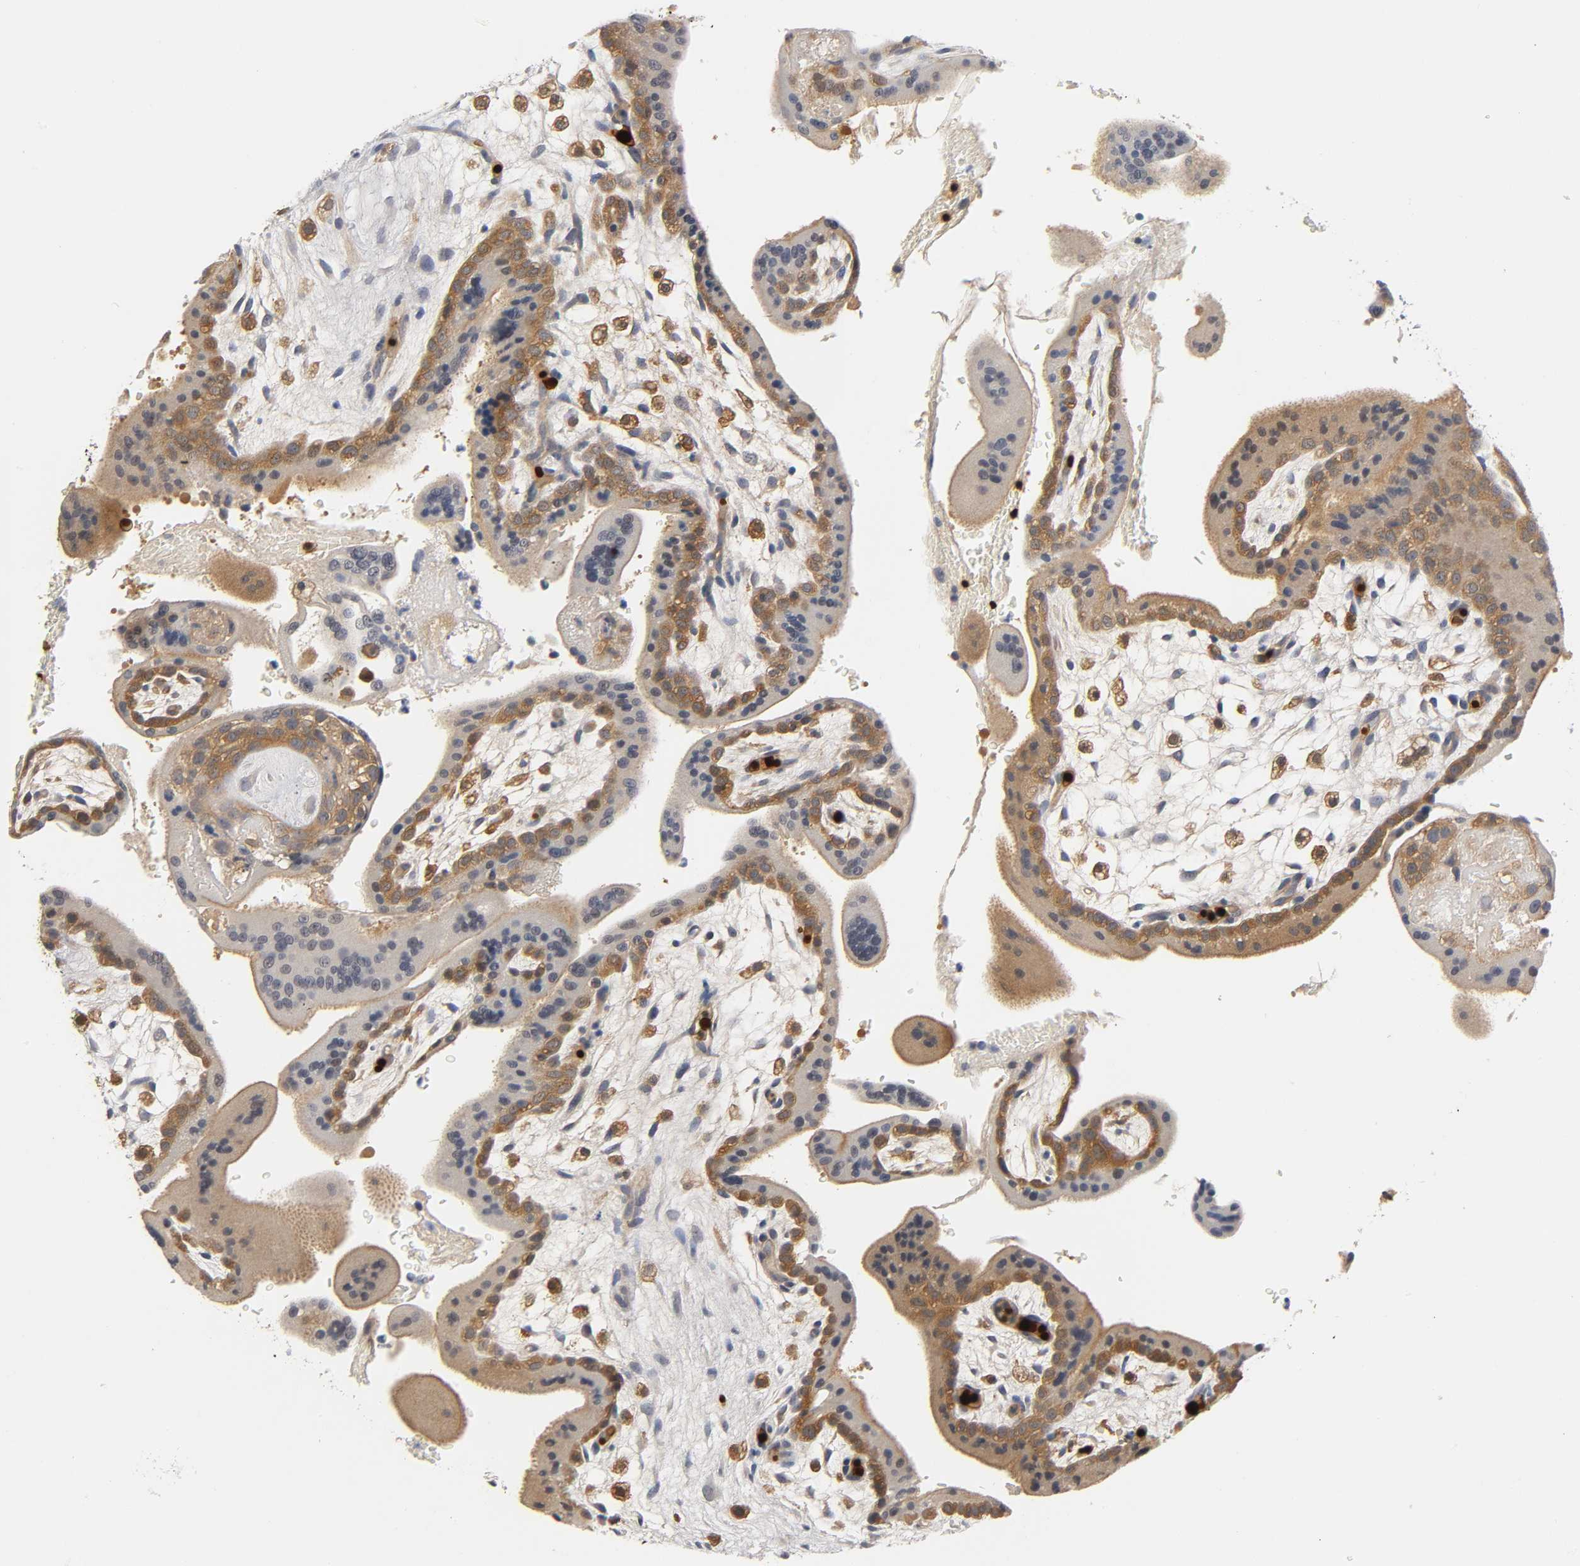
{"staining": {"intensity": "negative", "quantity": "none", "location": "none"}, "tissue": "placenta", "cell_type": "Decidual cells", "image_type": "normal", "snomed": [{"axis": "morphology", "description": "Normal tissue, NOS"}, {"axis": "topography", "description": "Placenta"}], "caption": "Unremarkable placenta was stained to show a protein in brown. There is no significant expression in decidual cells.", "gene": "FYN", "patient": {"sex": "female", "age": 35}}